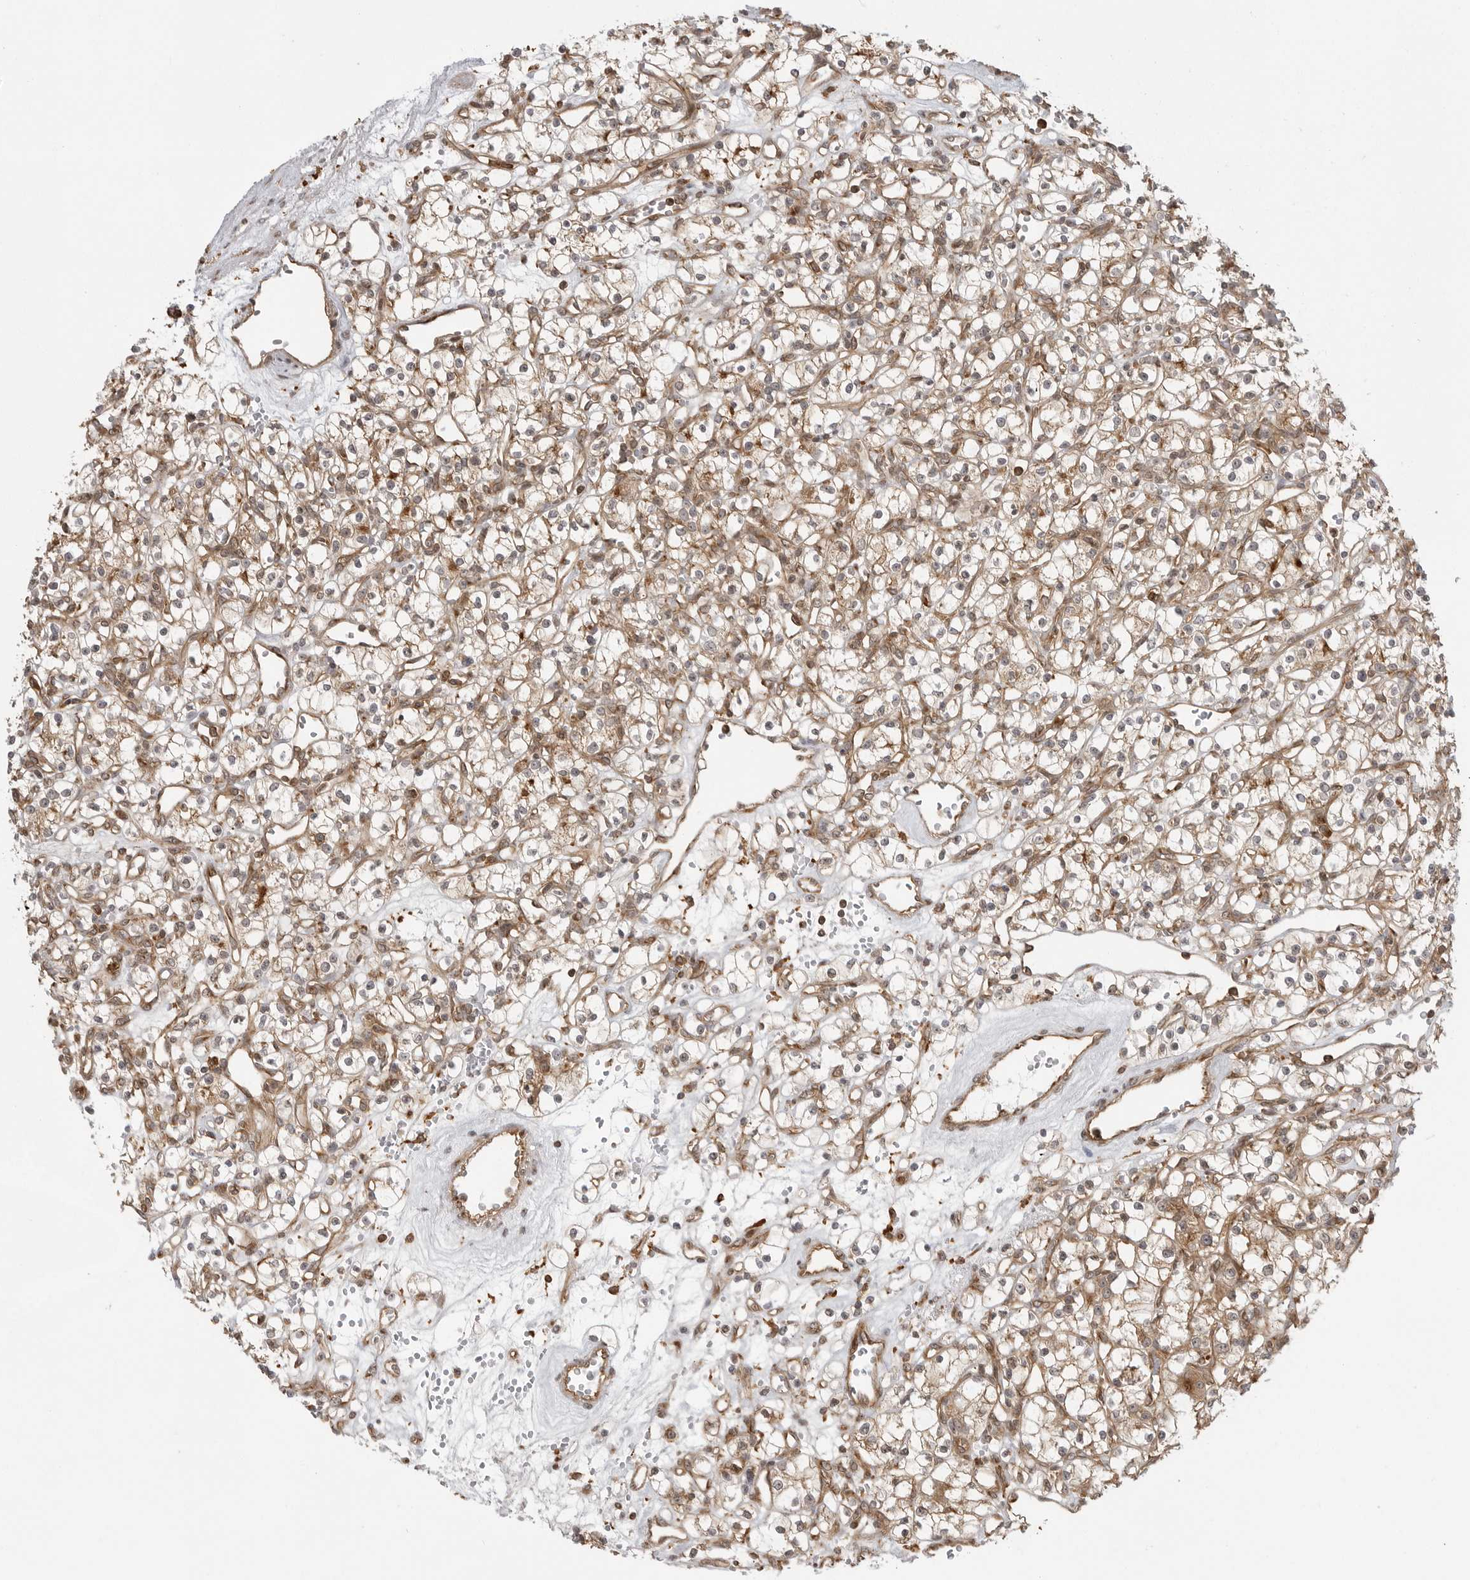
{"staining": {"intensity": "moderate", "quantity": "25%-75%", "location": "cytoplasmic/membranous"}, "tissue": "renal cancer", "cell_type": "Tumor cells", "image_type": "cancer", "snomed": [{"axis": "morphology", "description": "Adenocarcinoma, NOS"}, {"axis": "topography", "description": "Kidney"}], "caption": "A micrograph of human renal cancer (adenocarcinoma) stained for a protein reveals moderate cytoplasmic/membranous brown staining in tumor cells.", "gene": "FAT3", "patient": {"sex": "female", "age": 59}}